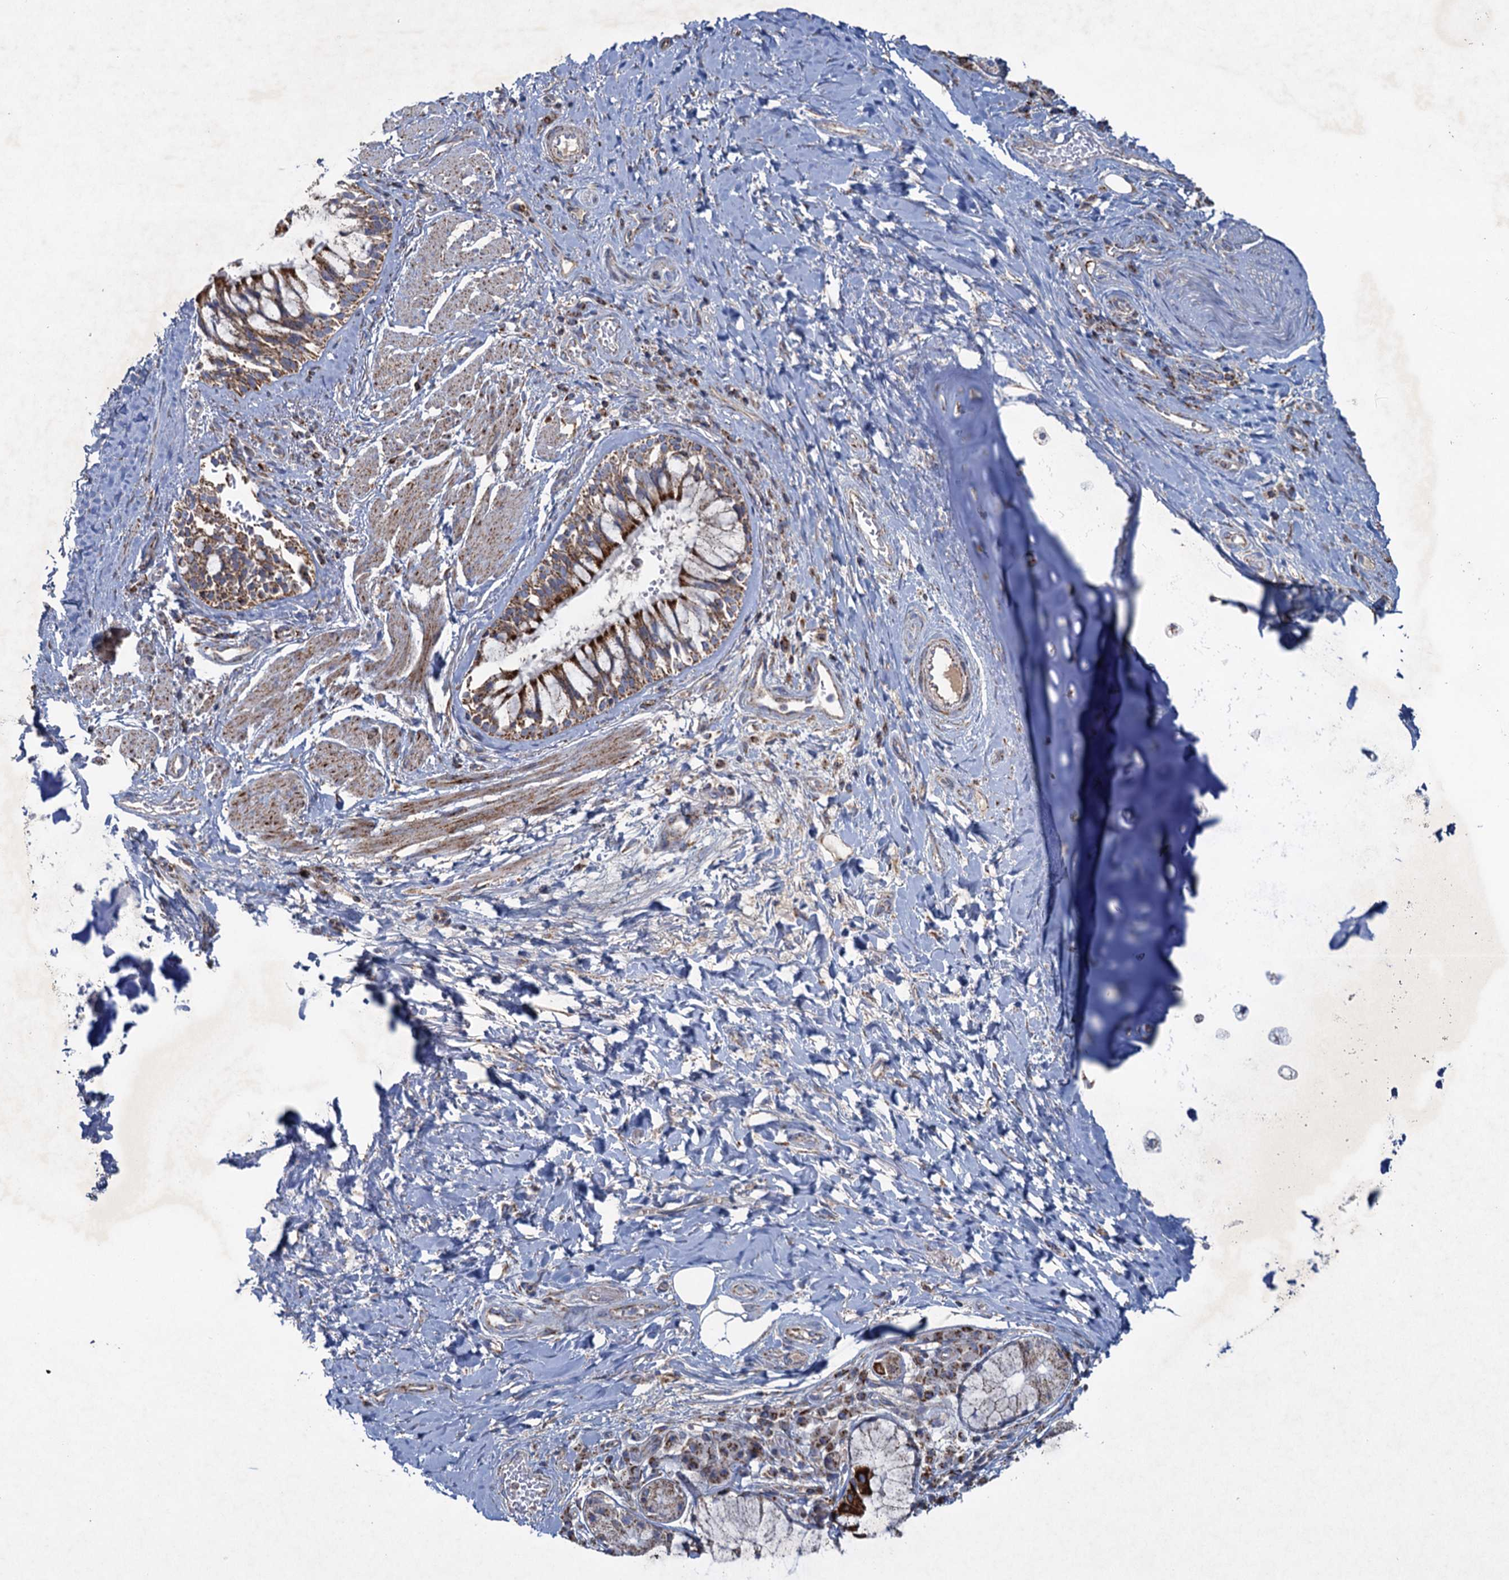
{"staining": {"intensity": "moderate", "quantity": "25%-75%", "location": "cytoplasmic/membranous"}, "tissue": "adipose tissue", "cell_type": "Adipocytes", "image_type": "normal", "snomed": [{"axis": "morphology", "description": "Normal tissue, NOS"}, {"axis": "morphology", "description": "Squamous cell carcinoma, NOS"}, {"axis": "topography", "description": "Bronchus"}, {"axis": "topography", "description": "Lung"}], "caption": "DAB (3,3'-diaminobenzidine) immunohistochemical staining of normal adipose tissue displays moderate cytoplasmic/membranous protein positivity in about 25%-75% of adipocytes.", "gene": "GTPBP3", "patient": {"sex": "male", "age": 64}}